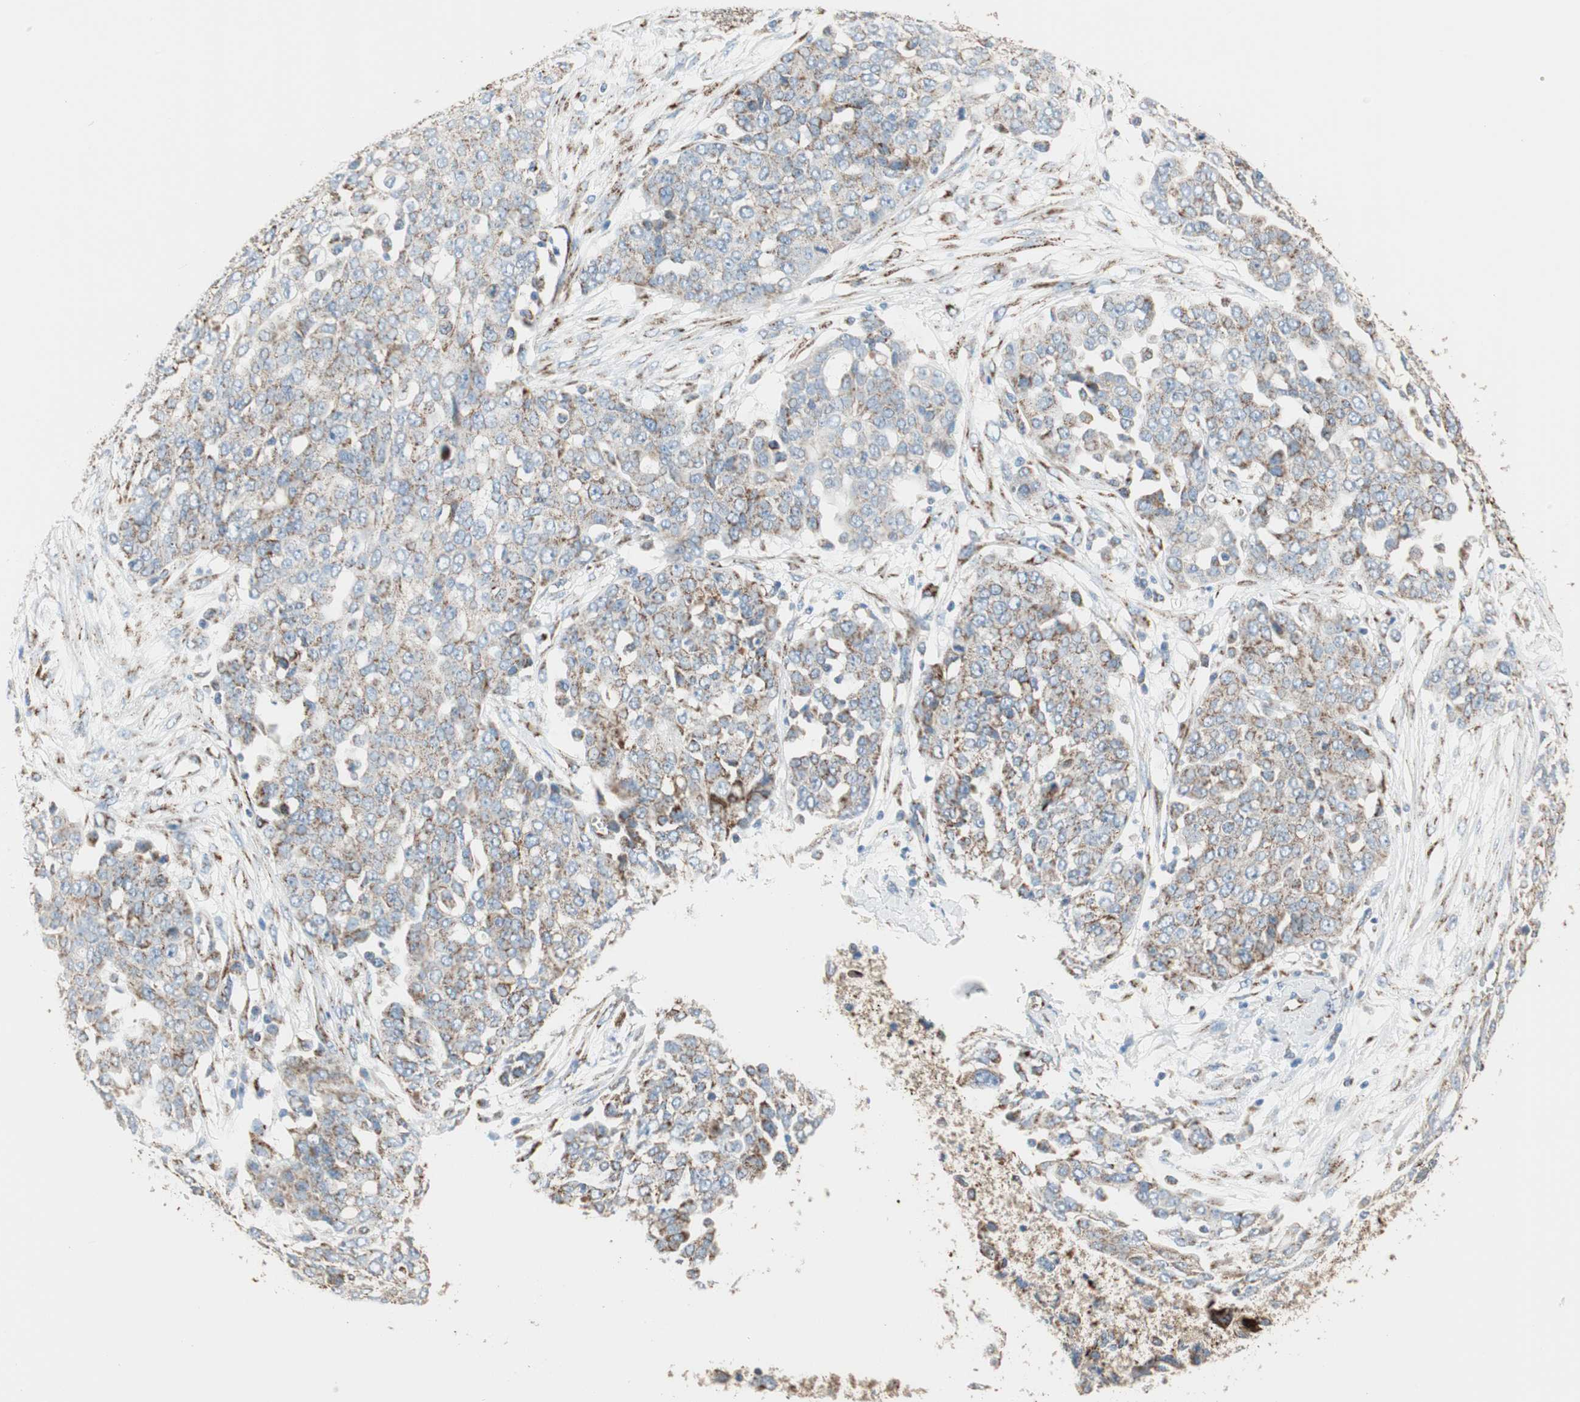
{"staining": {"intensity": "moderate", "quantity": "25%-75%", "location": "cytoplasmic/membranous"}, "tissue": "ovarian cancer", "cell_type": "Tumor cells", "image_type": "cancer", "snomed": [{"axis": "morphology", "description": "Cystadenocarcinoma, serous, NOS"}, {"axis": "topography", "description": "Soft tissue"}, {"axis": "topography", "description": "Ovary"}], "caption": "Protein expression analysis of ovarian serous cystadenocarcinoma demonstrates moderate cytoplasmic/membranous staining in about 25%-75% of tumor cells.", "gene": "TST", "patient": {"sex": "female", "age": 57}}